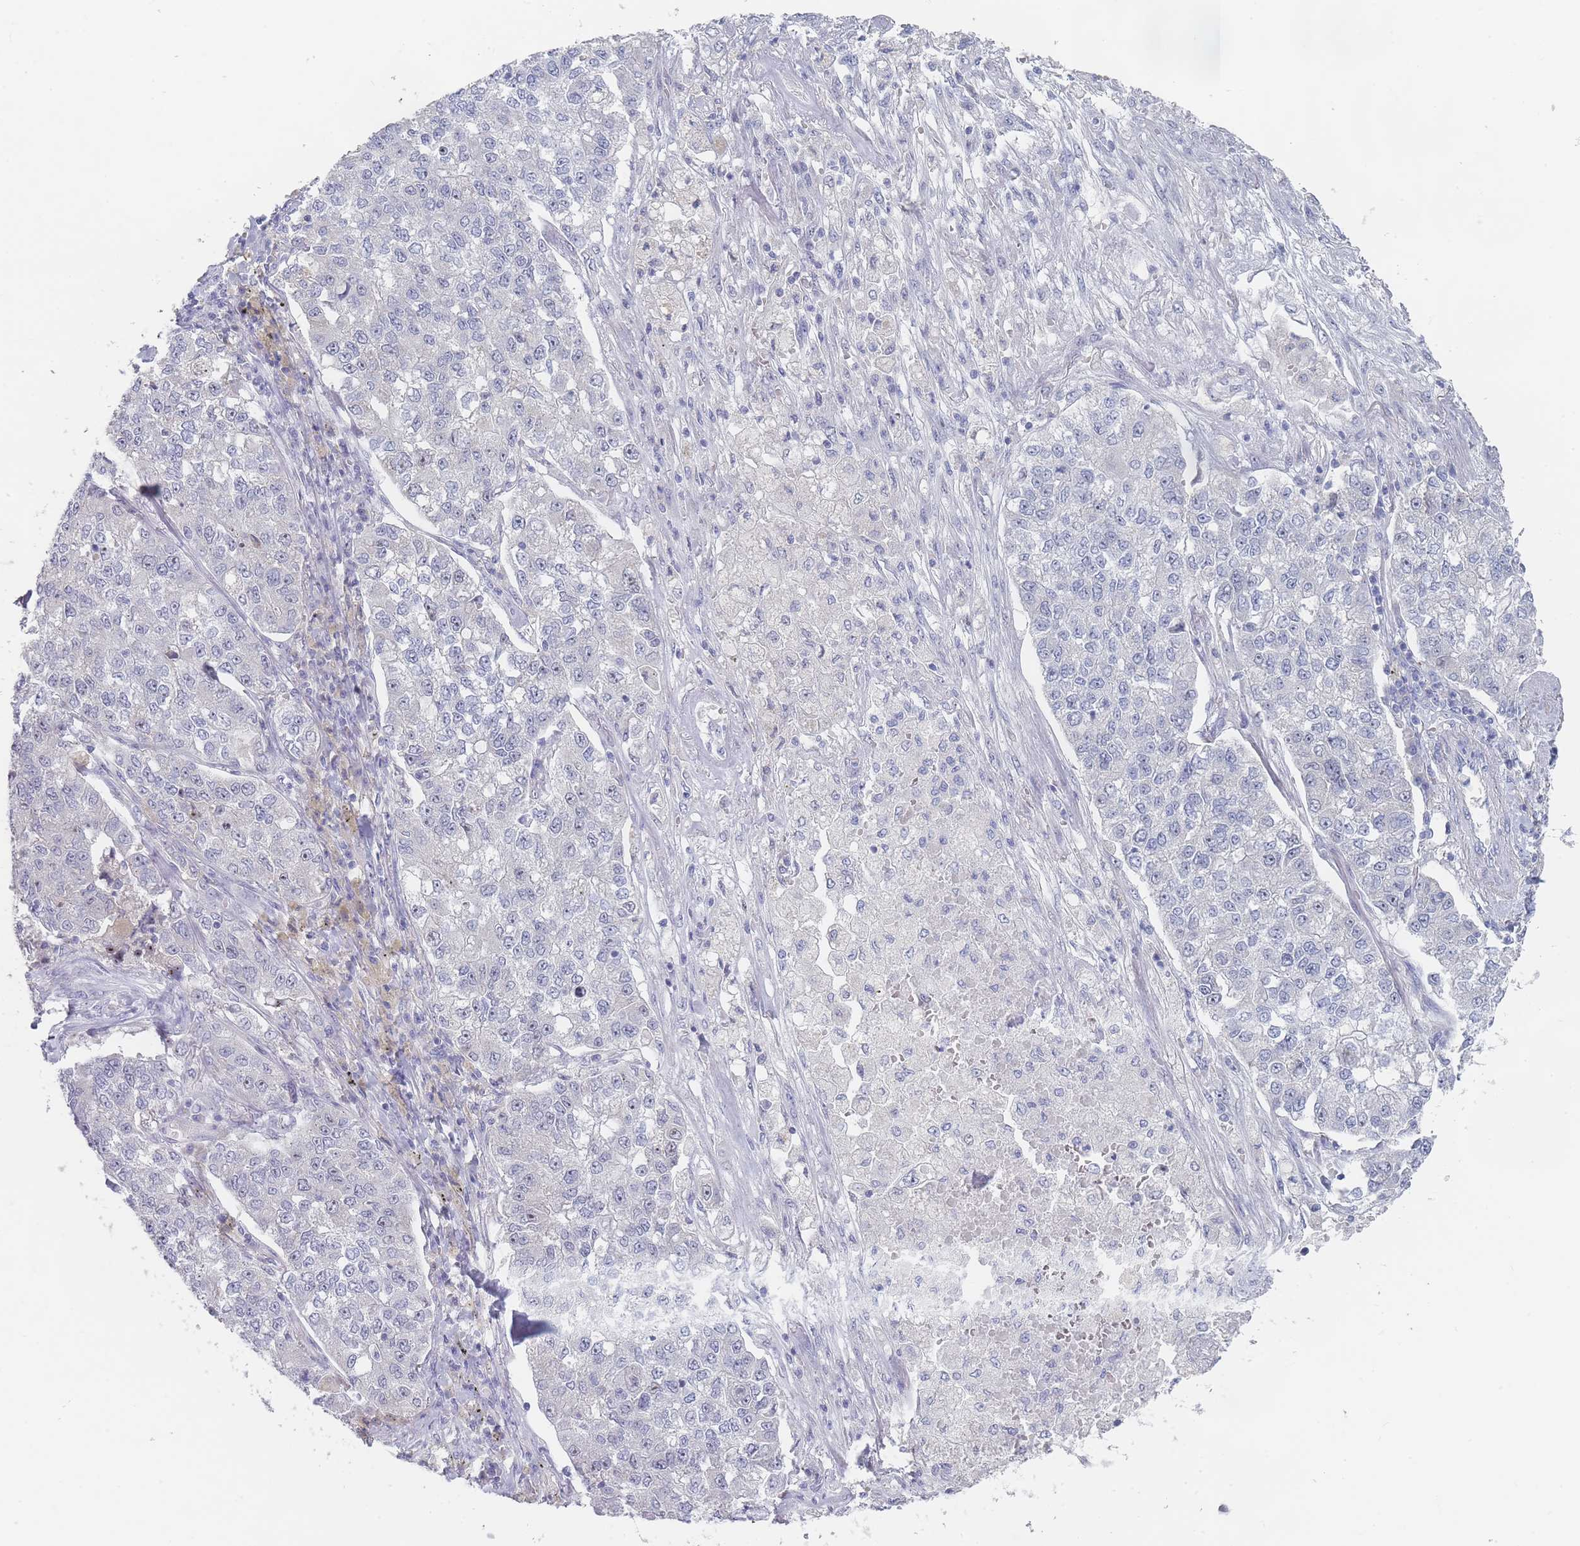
{"staining": {"intensity": "negative", "quantity": "none", "location": "none"}, "tissue": "lung cancer", "cell_type": "Tumor cells", "image_type": "cancer", "snomed": [{"axis": "morphology", "description": "Adenocarcinoma, NOS"}, {"axis": "topography", "description": "Lung"}], "caption": "The immunohistochemistry image has no significant staining in tumor cells of adenocarcinoma (lung) tissue.", "gene": "RNF8", "patient": {"sex": "male", "age": 49}}